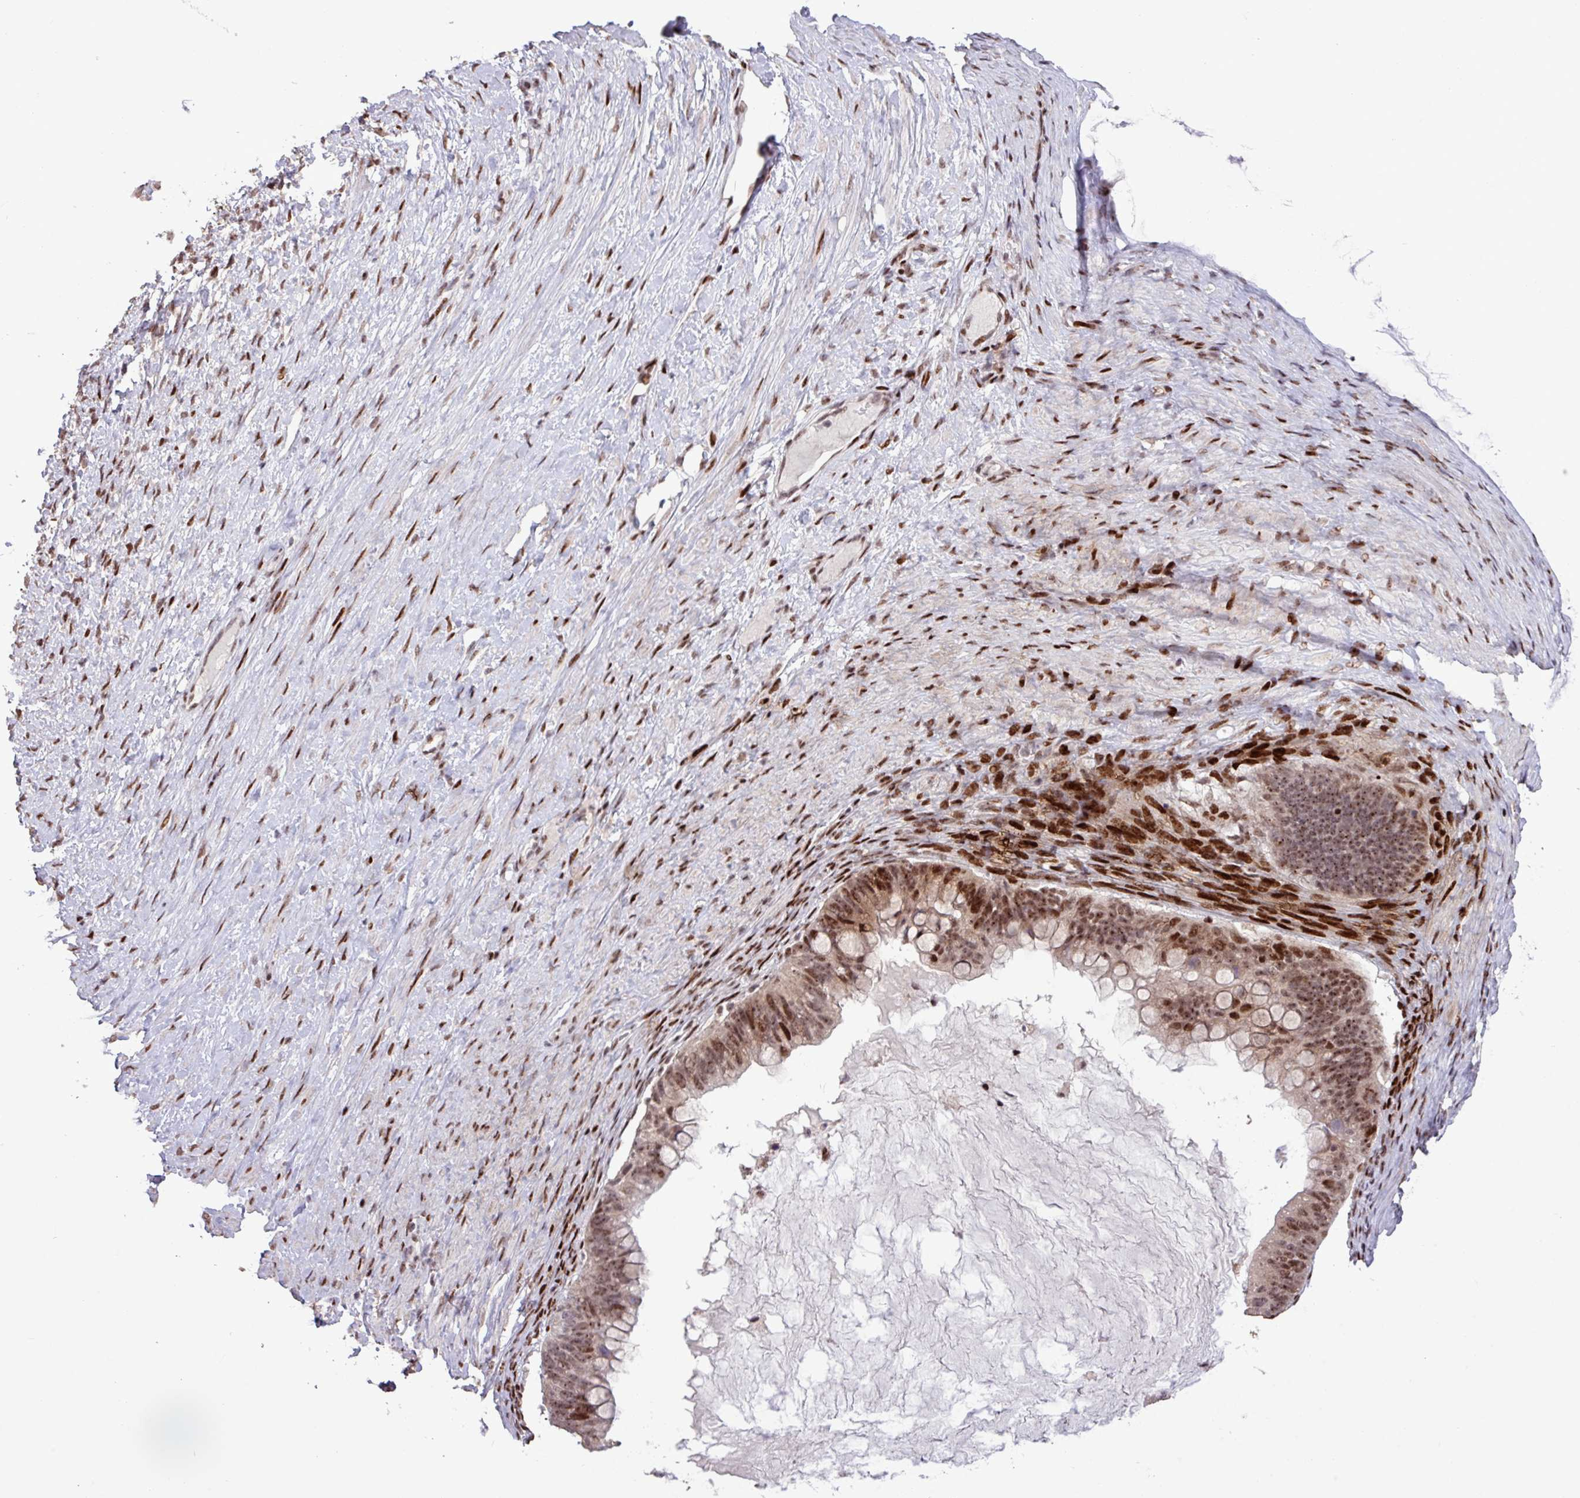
{"staining": {"intensity": "moderate", "quantity": ">75%", "location": "nuclear"}, "tissue": "ovarian cancer", "cell_type": "Tumor cells", "image_type": "cancer", "snomed": [{"axis": "morphology", "description": "Cystadenocarcinoma, mucinous, NOS"}, {"axis": "topography", "description": "Ovary"}], "caption": "This image displays immunohistochemistry staining of human ovarian cancer (mucinous cystadenocarcinoma), with medium moderate nuclear staining in approximately >75% of tumor cells.", "gene": "ZNF709", "patient": {"sex": "female", "age": 61}}